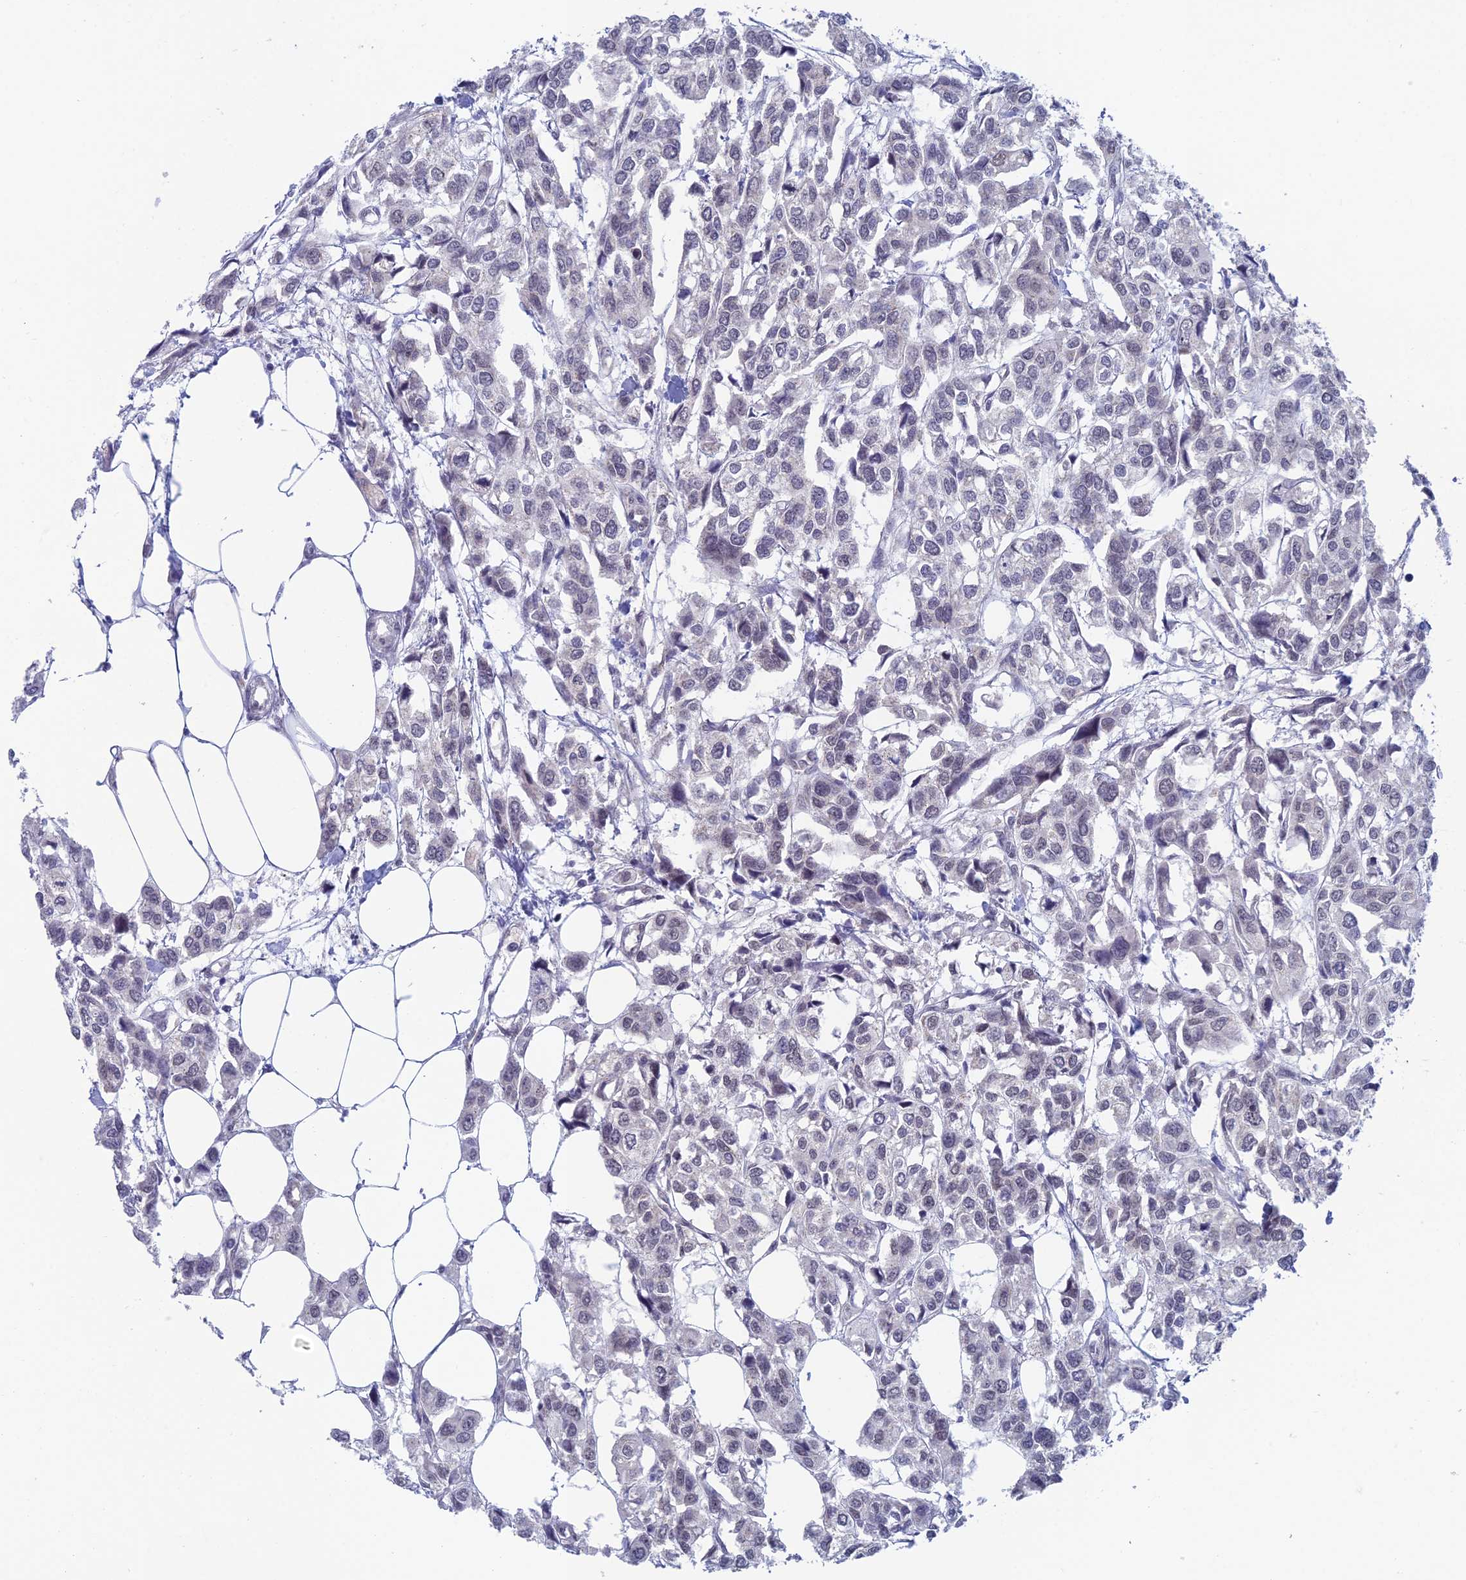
{"staining": {"intensity": "weak", "quantity": "<25%", "location": "nuclear"}, "tissue": "urothelial cancer", "cell_type": "Tumor cells", "image_type": "cancer", "snomed": [{"axis": "morphology", "description": "Urothelial carcinoma, High grade"}, {"axis": "topography", "description": "Urinary bladder"}], "caption": "High magnification brightfield microscopy of high-grade urothelial carcinoma stained with DAB (3,3'-diaminobenzidine) (brown) and counterstained with hematoxylin (blue): tumor cells show no significant positivity. The staining was performed using DAB to visualize the protein expression in brown, while the nuclei were stained in blue with hematoxylin (Magnification: 20x).", "gene": "NABP2", "patient": {"sex": "male", "age": 67}}